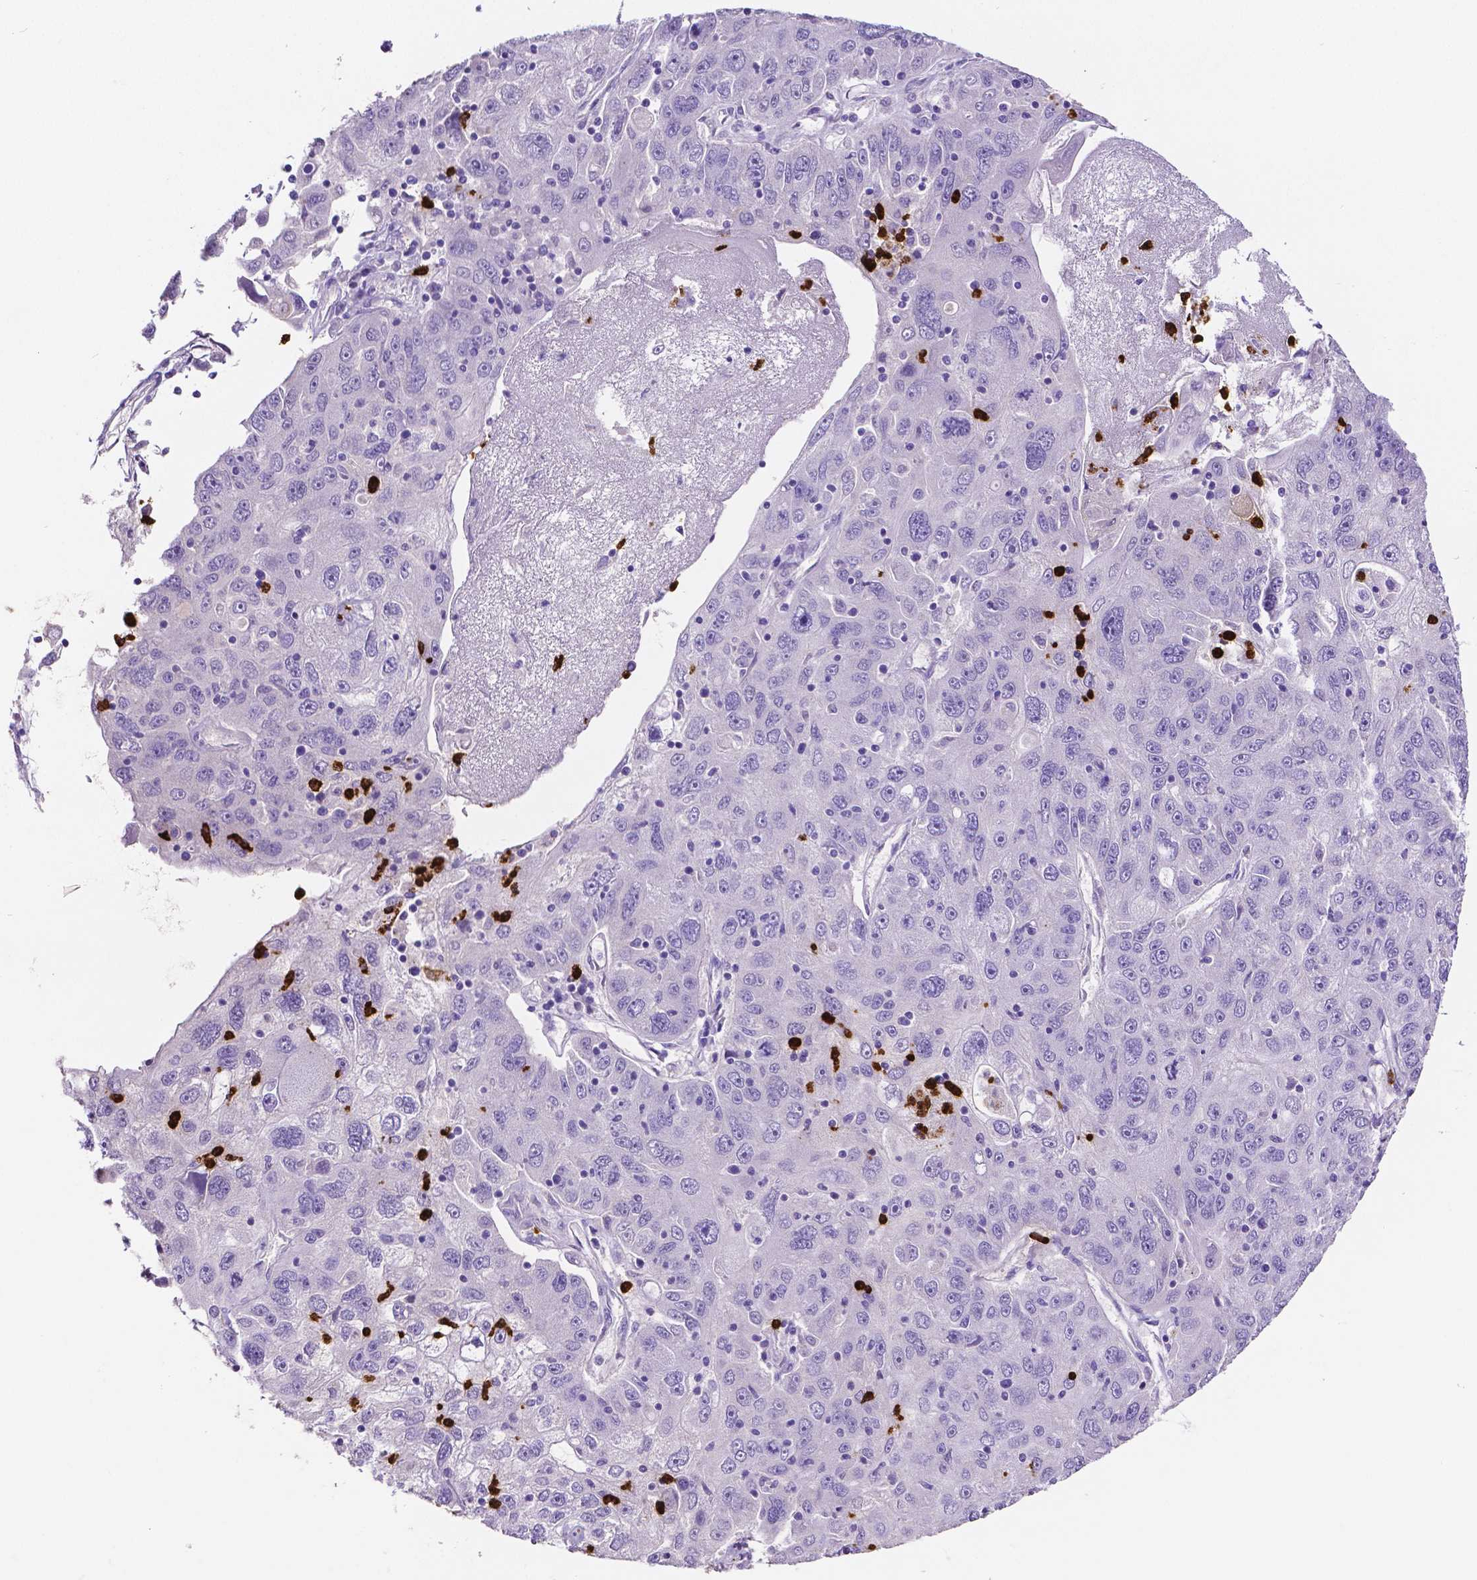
{"staining": {"intensity": "negative", "quantity": "none", "location": "none"}, "tissue": "stomach cancer", "cell_type": "Tumor cells", "image_type": "cancer", "snomed": [{"axis": "morphology", "description": "Adenocarcinoma, NOS"}, {"axis": "topography", "description": "Stomach"}], "caption": "Immunohistochemistry (IHC) of adenocarcinoma (stomach) displays no staining in tumor cells. Nuclei are stained in blue.", "gene": "MMP9", "patient": {"sex": "male", "age": 56}}